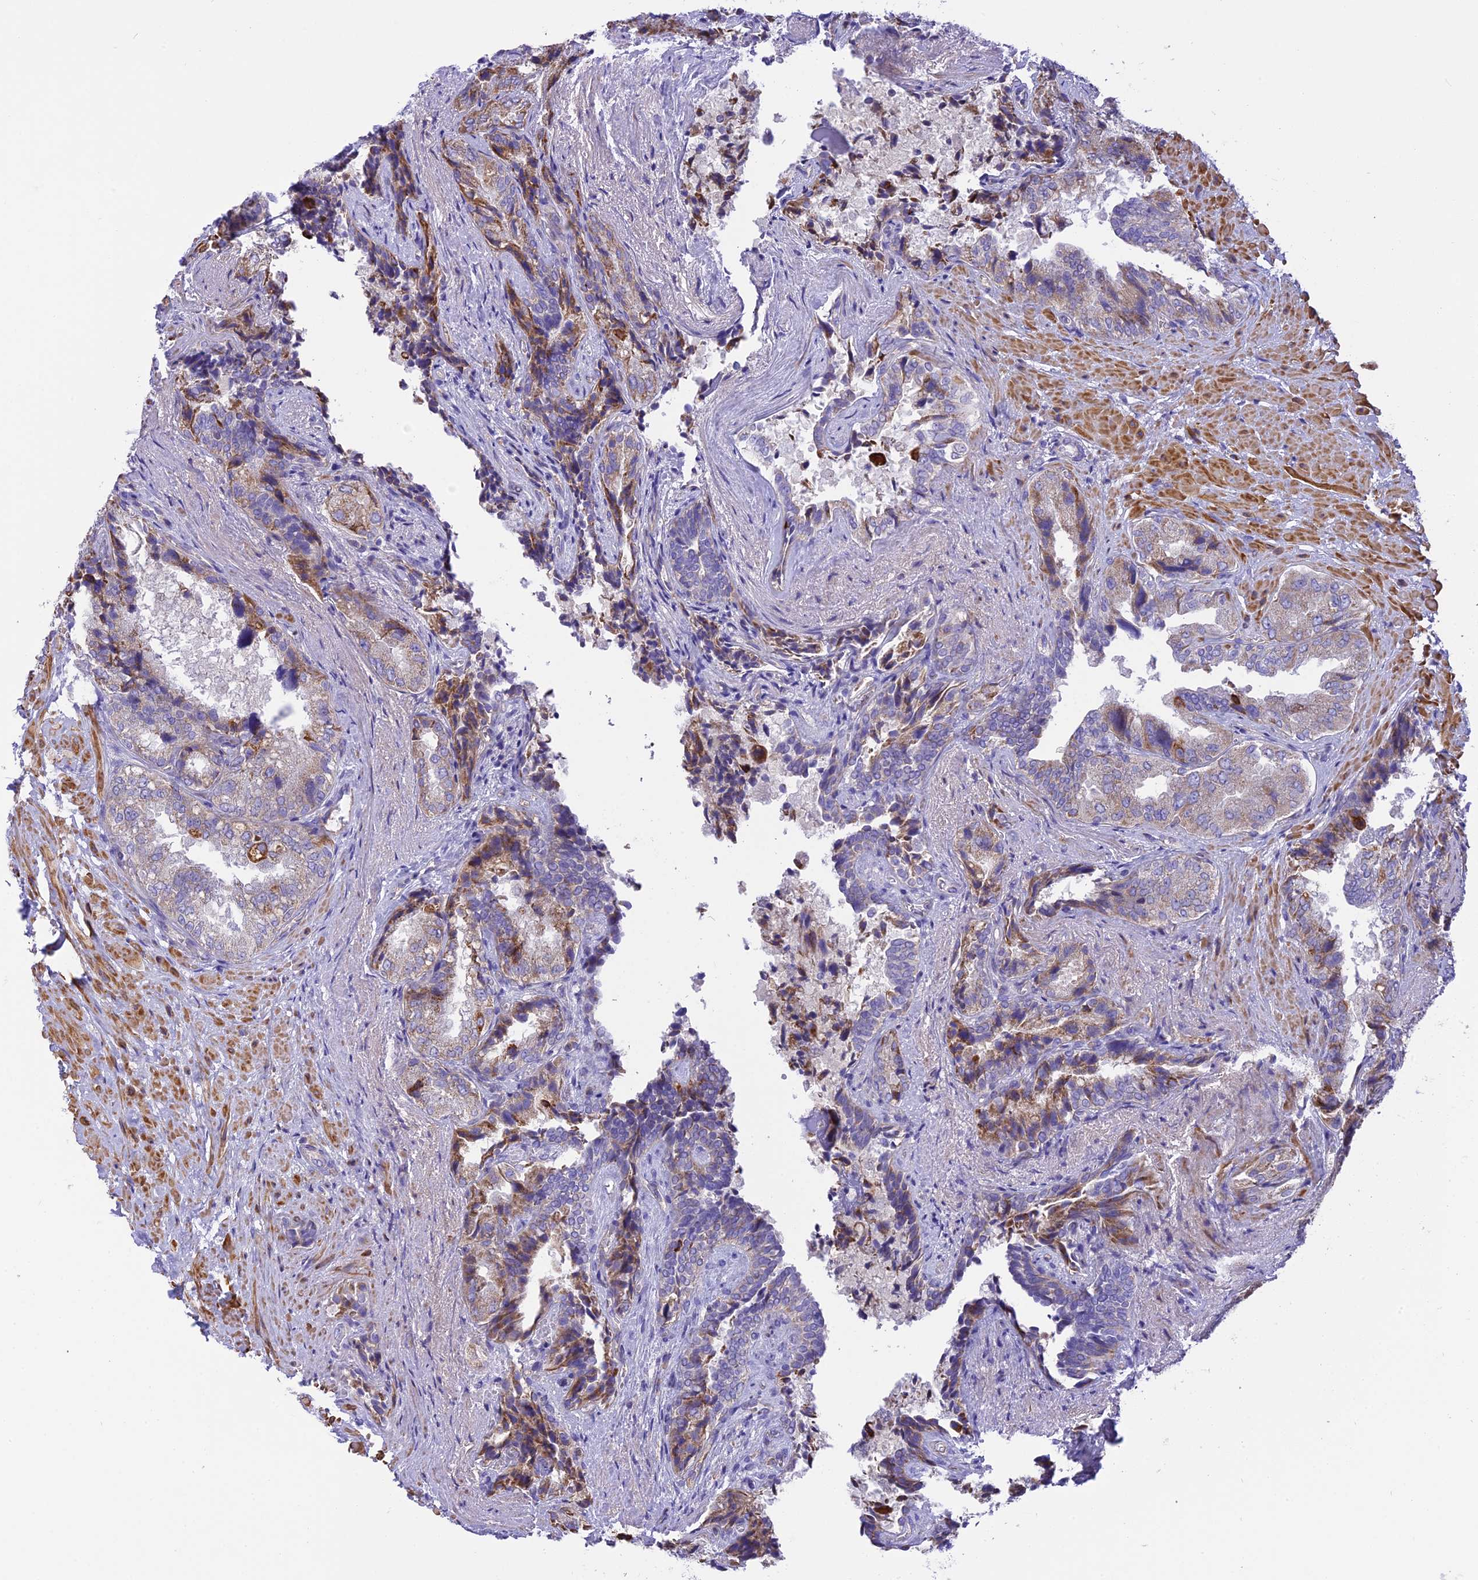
{"staining": {"intensity": "moderate", "quantity": "<25%", "location": "cytoplasmic/membranous"}, "tissue": "seminal vesicle", "cell_type": "Glandular cells", "image_type": "normal", "snomed": [{"axis": "morphology", "description": "Normal tissue, NOS"}, {"axis": "topography", "description": "Seminal veicle"}, {"axis": "topography", "description": "Peripheral nerve tissue"}], "caption": "A low amount of moderate cytoplasmic/membranous expression is appreciated in about <25% of glandular cells in normal seminal vesicle. (Stains: DAB (3,3'-diaminobenzidine) in brown, nuclei in blue, Microscopy: brightfield microscopy at high magnification).", "gene": "CORO7", "patient": {"sex": "male", "age": 63}}